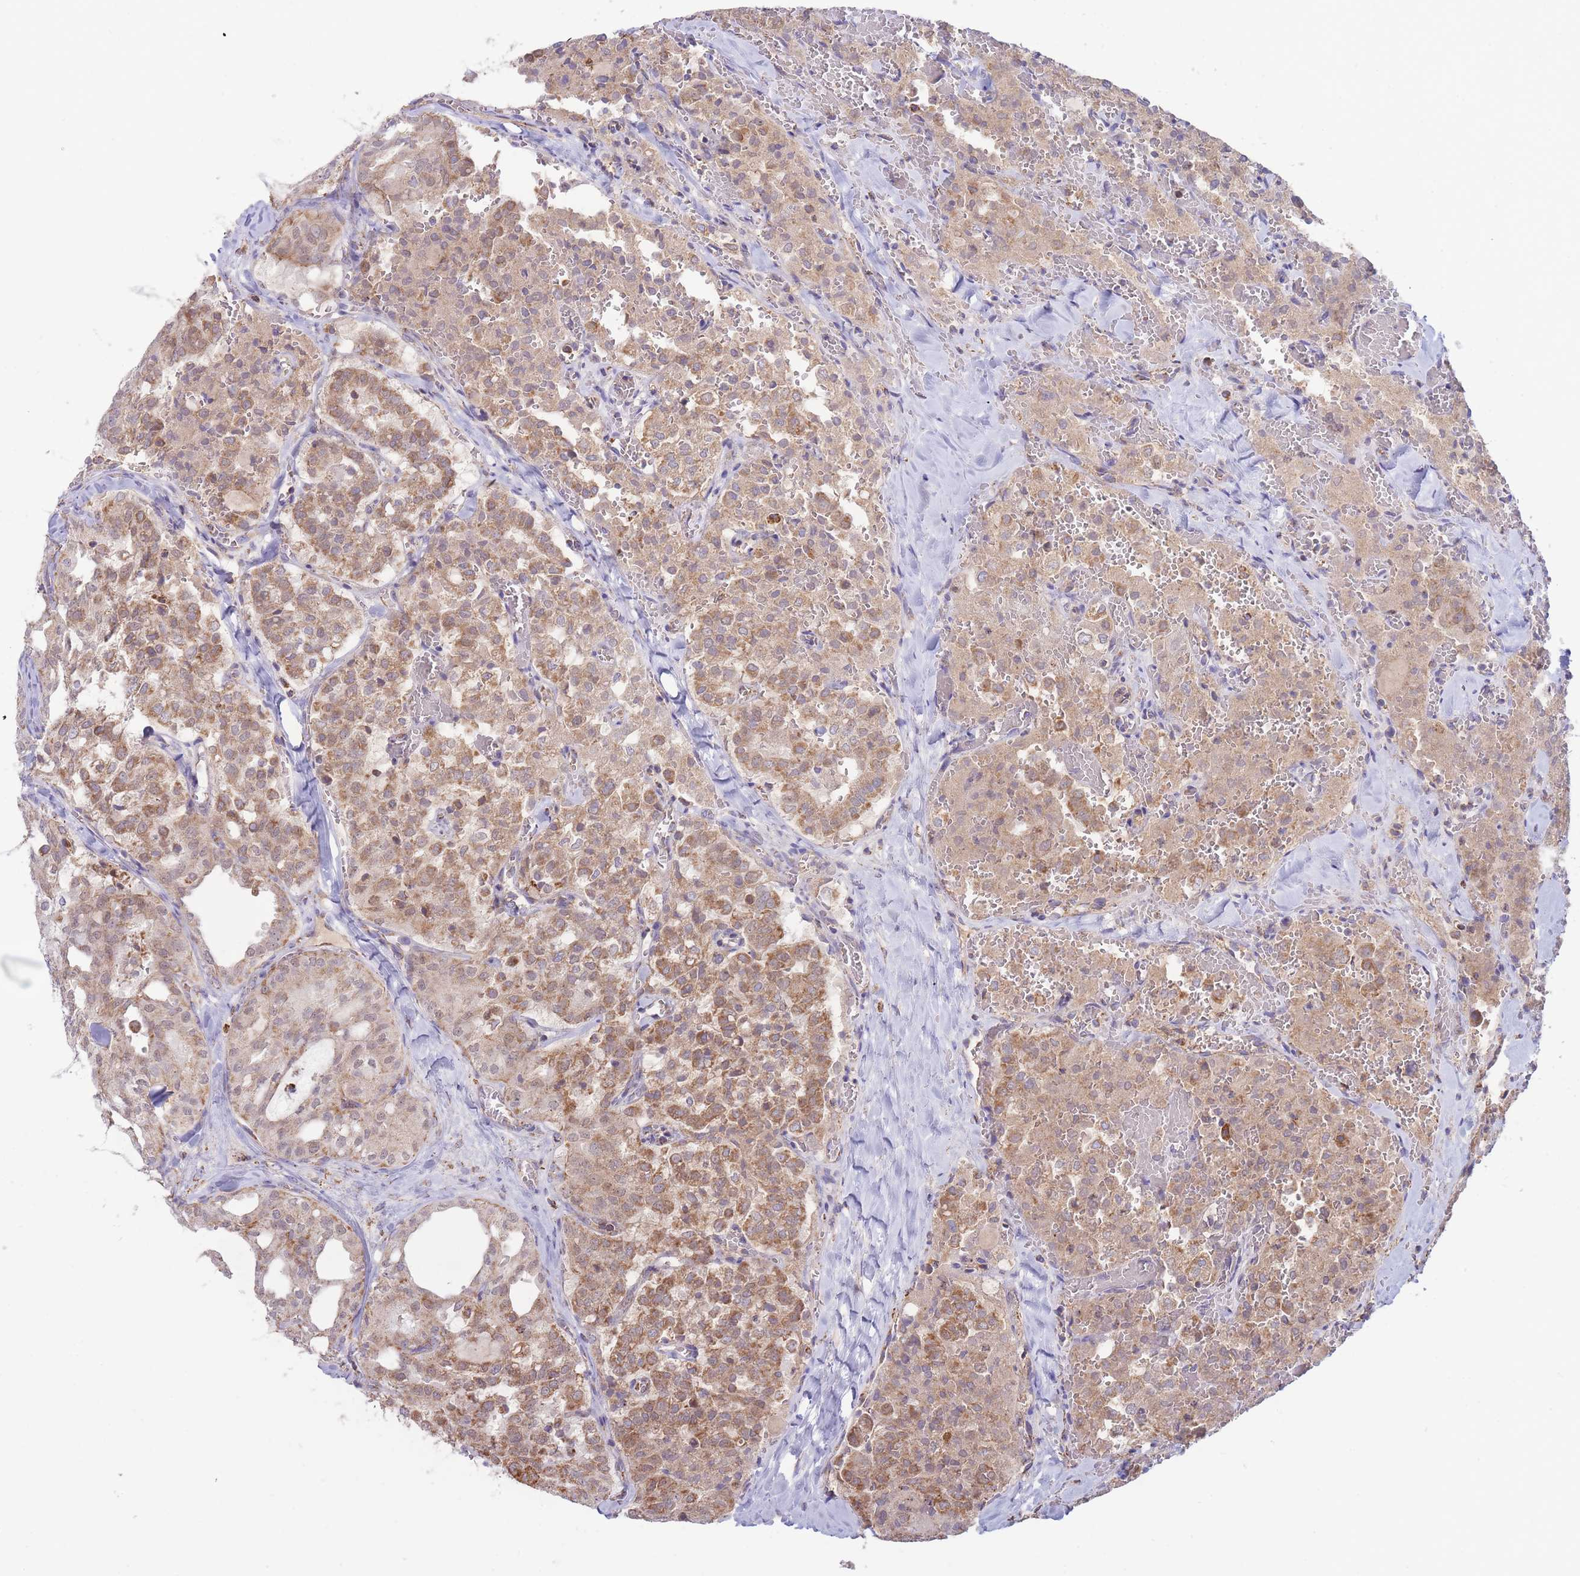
{"staining": {"intensity": "moderate", "quantity": ">75%", "location": "cytoplasmic/membranous"}, "tissue": "thyroid cancer", "cell_type": "Tumor cells", "image_type": "cancer", "snomed": [{"axis": "morphology", "description": "Follicular adenoma carcinoma, NOS"}, {"axis": "topography", "description": "Thyroid gland"}], "caption": "Thyroid cancer (follicular adenoma carcinoma) was stained to show a protein in brown. There is medium levels of moderate cytoplasmic/membranous positivity in approximately >75% of tumor cells.", "gene": "MRPL17", "patient": {"sex": "male", "age": 75}}